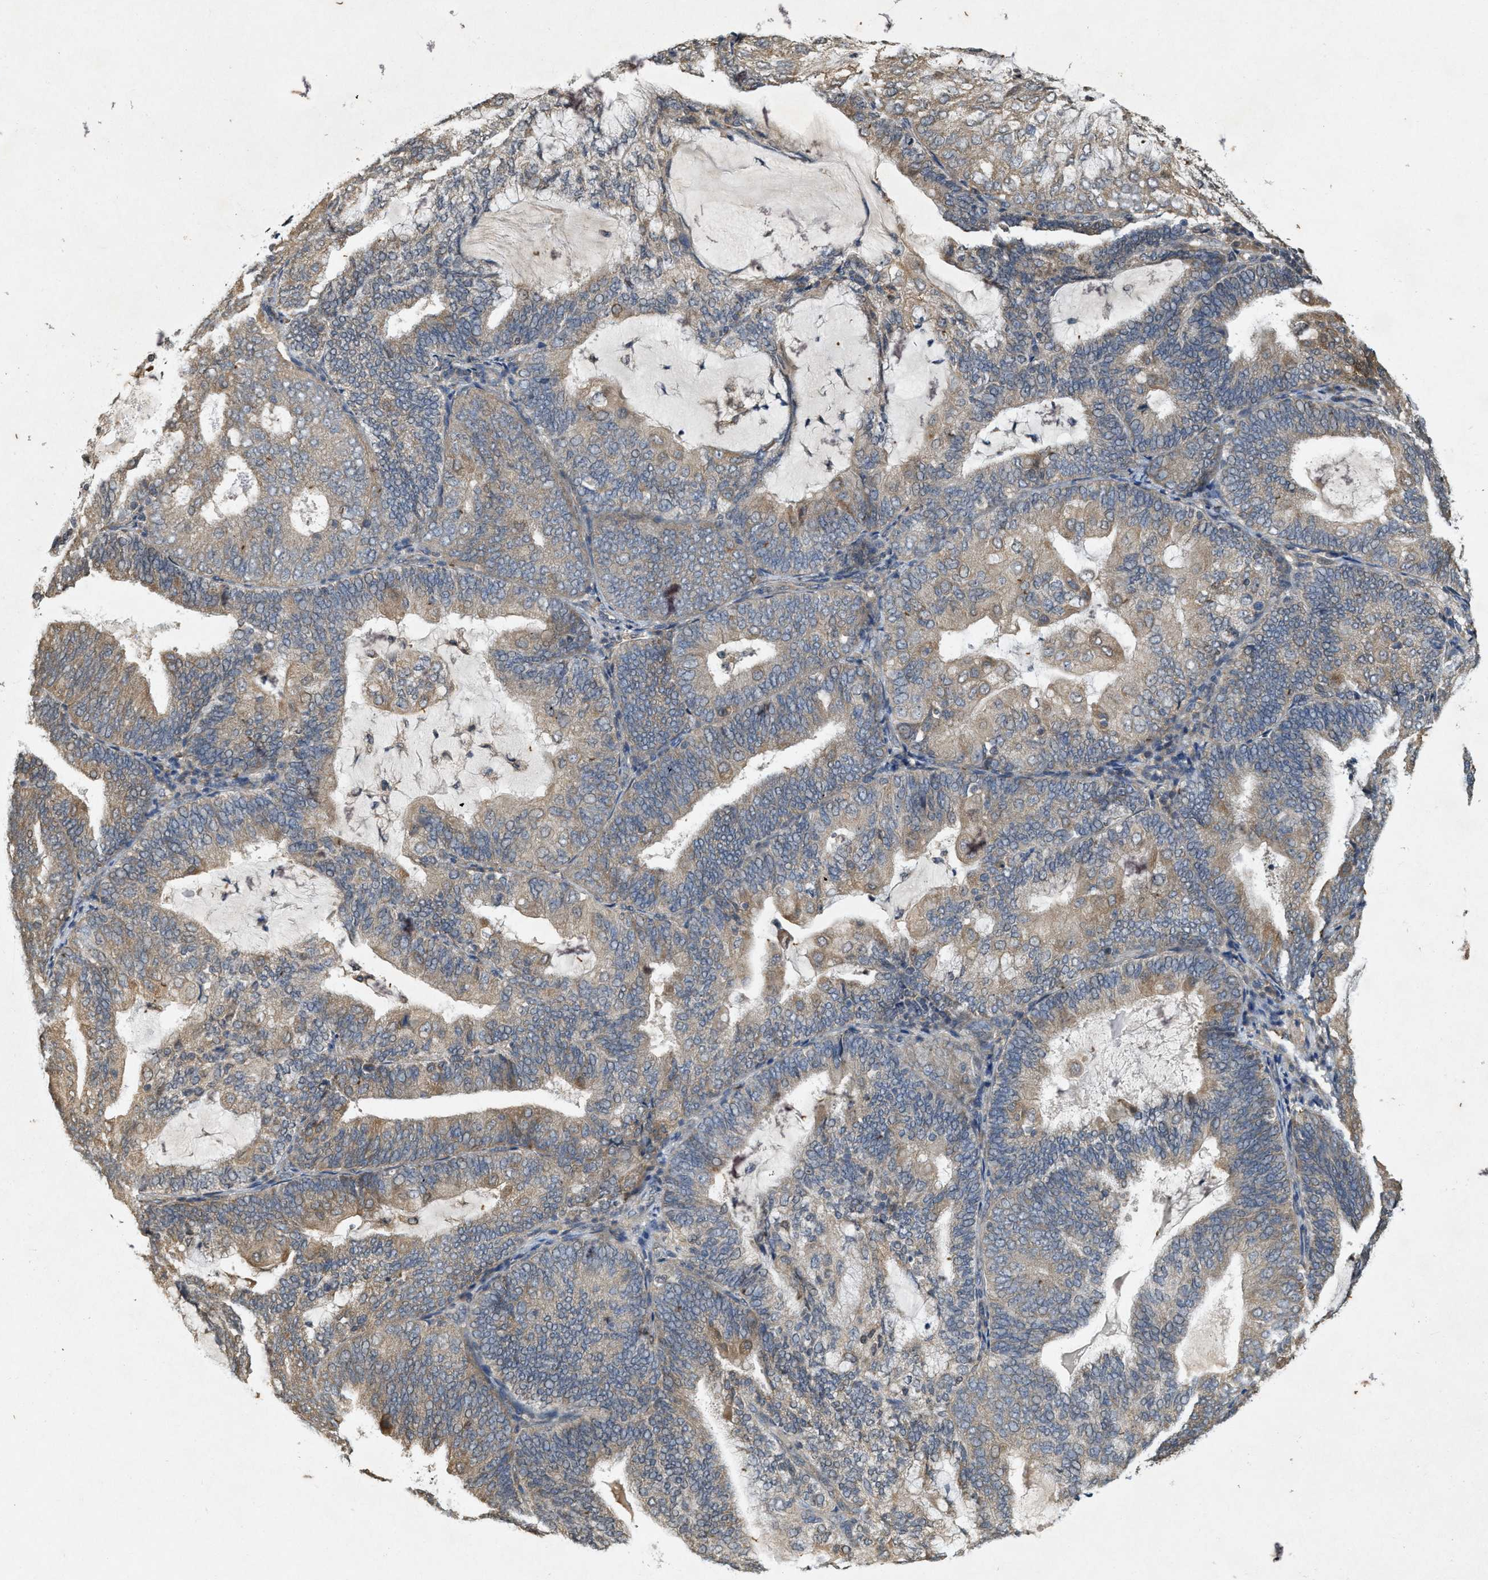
{"staining": {"intensity": "moderate", "quantity": ">75%", "location": "cytoplasmic/membranous"}, "tissue": "endometrial cancer", "cell_type": "Tumor cells", "image_type": "cancer", "snomed": [{"axis": "morphology", "description": "Adenocarcinoma, NOS"}, {"axis": "topography", "description": "Endometrium"}], "caption": "There is medium levels of moderate cytoplasmic/membranous staining in tumor cells of endometrial adenocarcinoma, as demonstrated by immunohistochemical staining (brown color).", "gene": "KIF21A", "patient": {"sex": "female", "age": 81}}